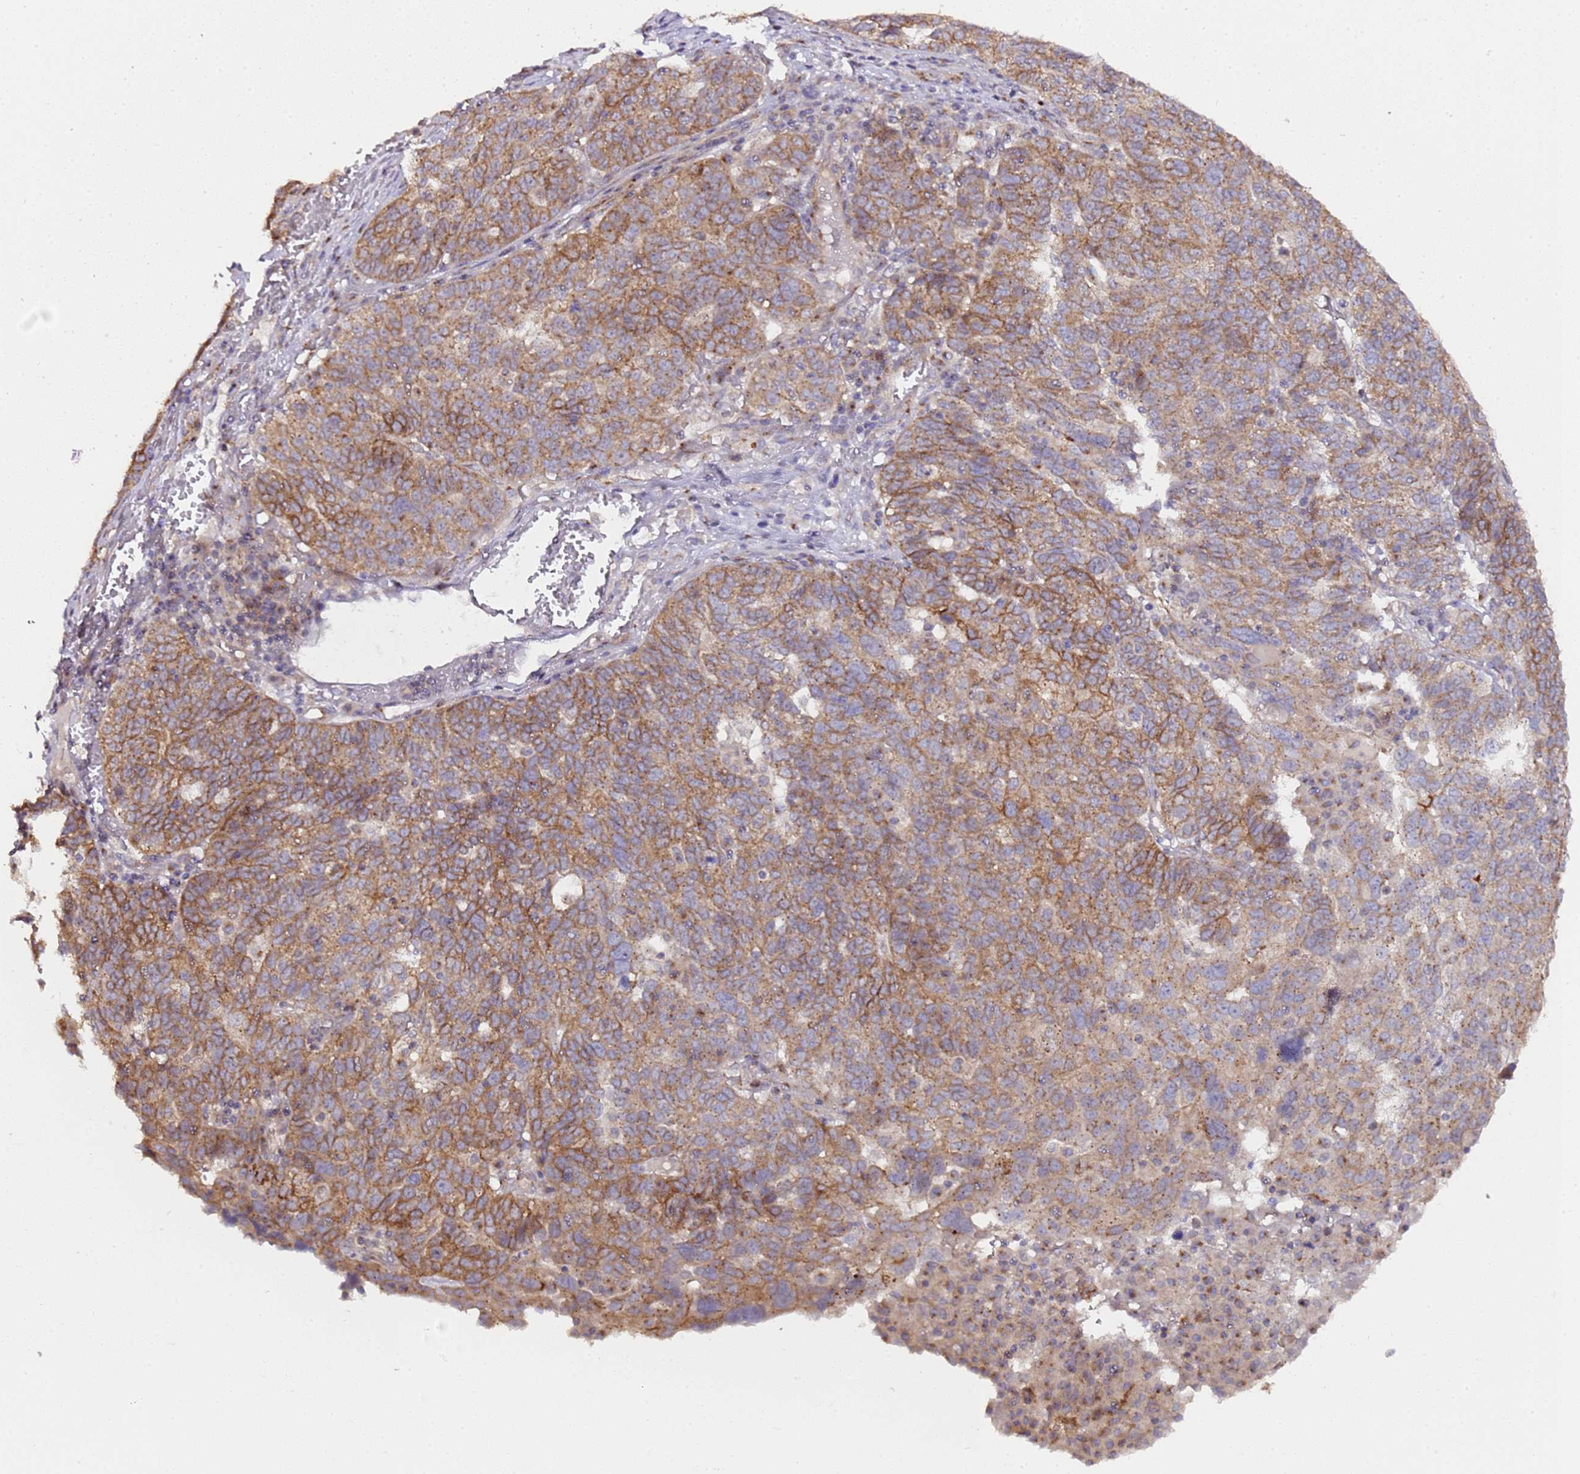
{"staining": {"intensity": "moderate", "quantity": "25%-75%", "location": "cytoplasmic/membranous"}, "tissue": "ovarian cancer", "cell_type": "Tumor cells", "image_type": "cancer", "snomed": [{"axis": "morphology", "description": "Cystadenocarcinoma, serous, NOS"}, {"axis": "topography", "description": "Ovary"}], "caption": "Immunohistochemical staining of human ovarian cancer (serous cystadenocarcinoma) displays medium levels of moderate cytoplasmic/membranous staining in about 25%-75% of tumor cells. The protein is shown in brown color, while the nuclei are stained blue.", "gene": "MRPL49", "patient": {"sex": "female", "age": 59}}